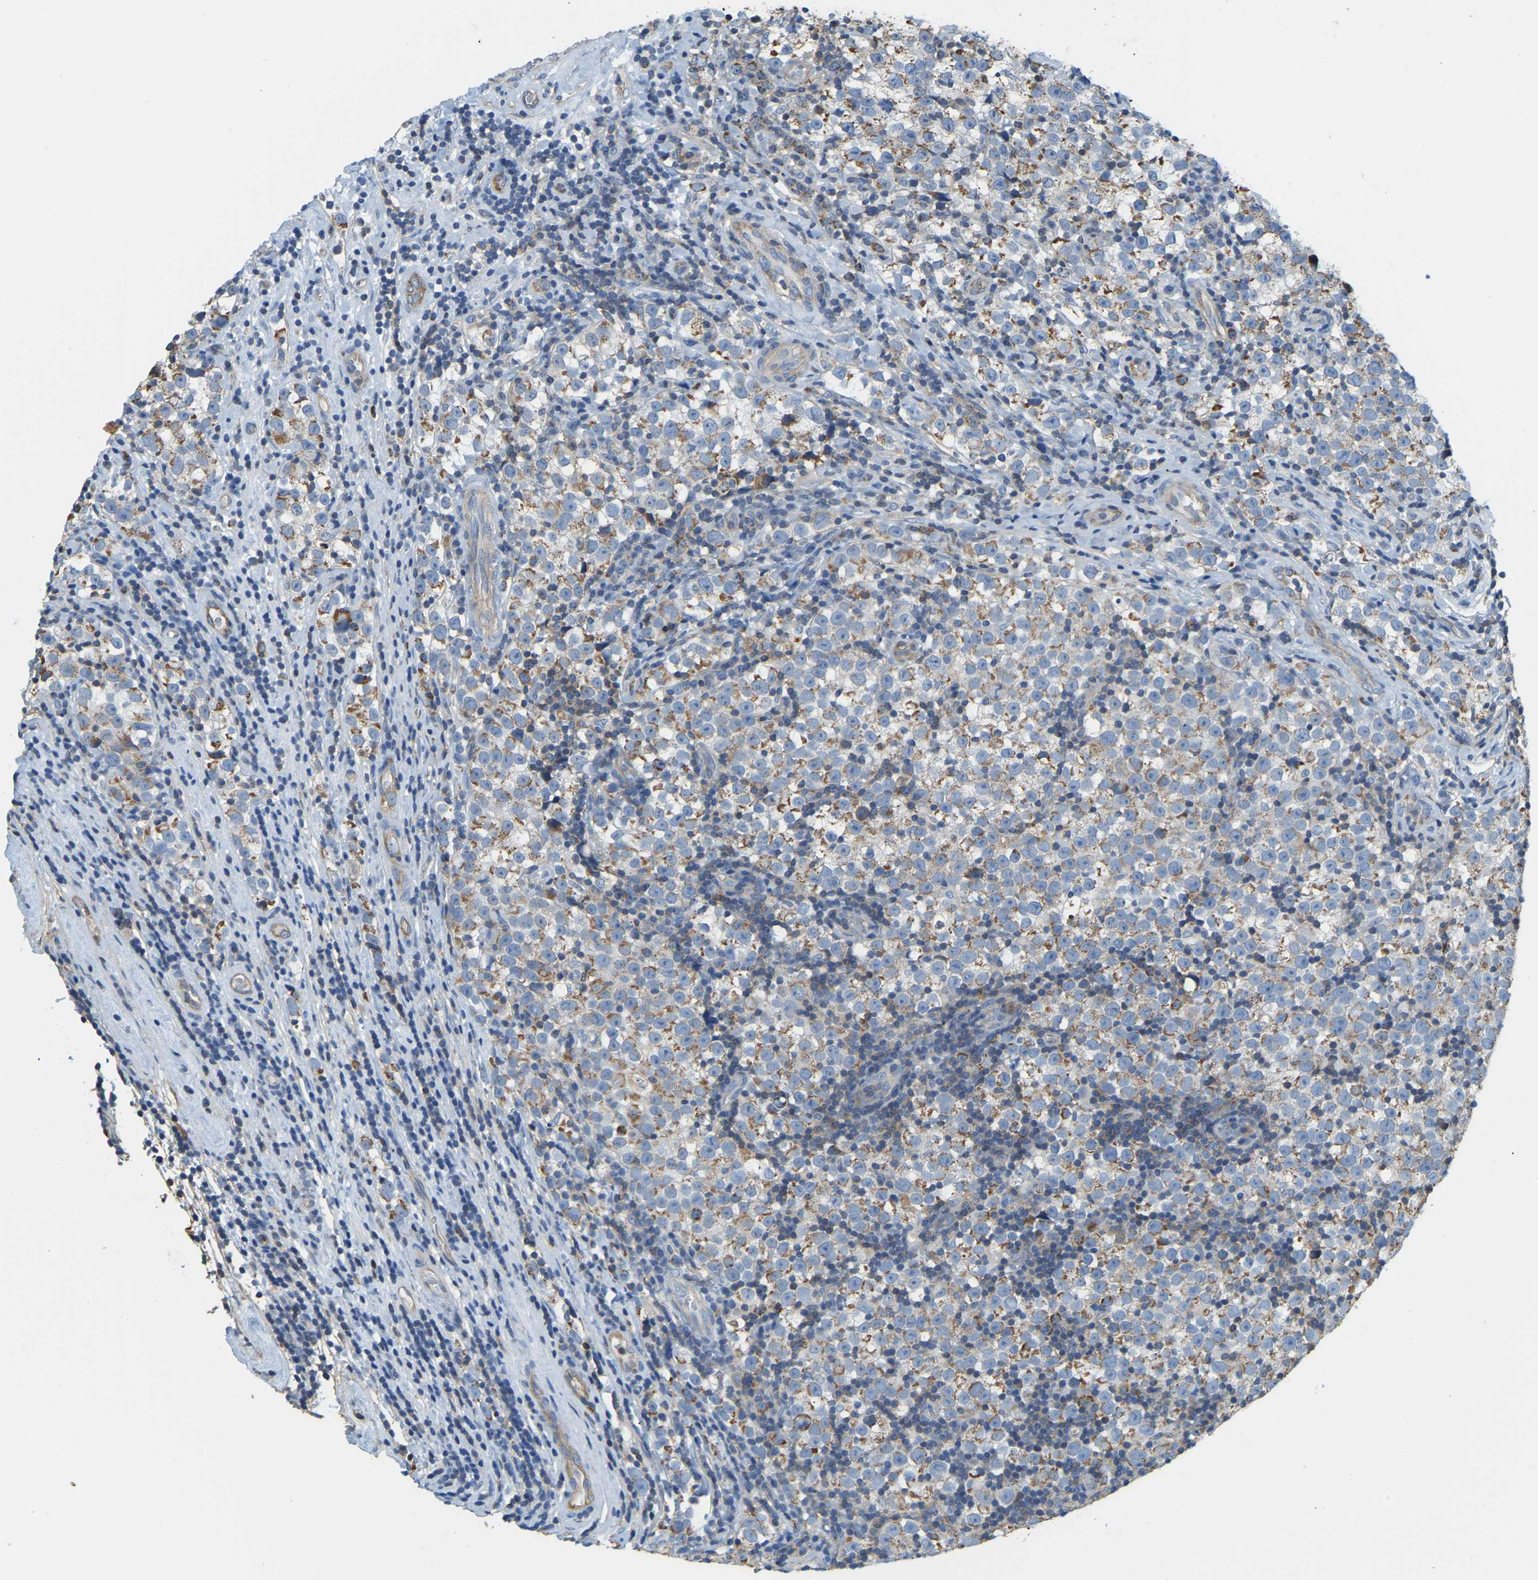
{"staining": {"intensity": "moderate", "quantity": ">75%", "location": "cytoplasmic/membranous"}, "tissue": "testis cancer", "cell_type": "Tumor cells", "image_type": "cancer", "snomed": [{"axis": "morphology", "description": "Normal tissue, NOS"}, {"axis": "morphology", "description": "Seminoma, NOS"}, {"axis": "topography", "description": "Testis"}], "caption": "Immunohistochemical staining of testis cancer (seminoma) displays medium levels of moderate cytoplasmic/membranous expression in about >75% of tumor cells.", "gene": "AHNAK", "patient": {"sex": "male", "age": 43}}